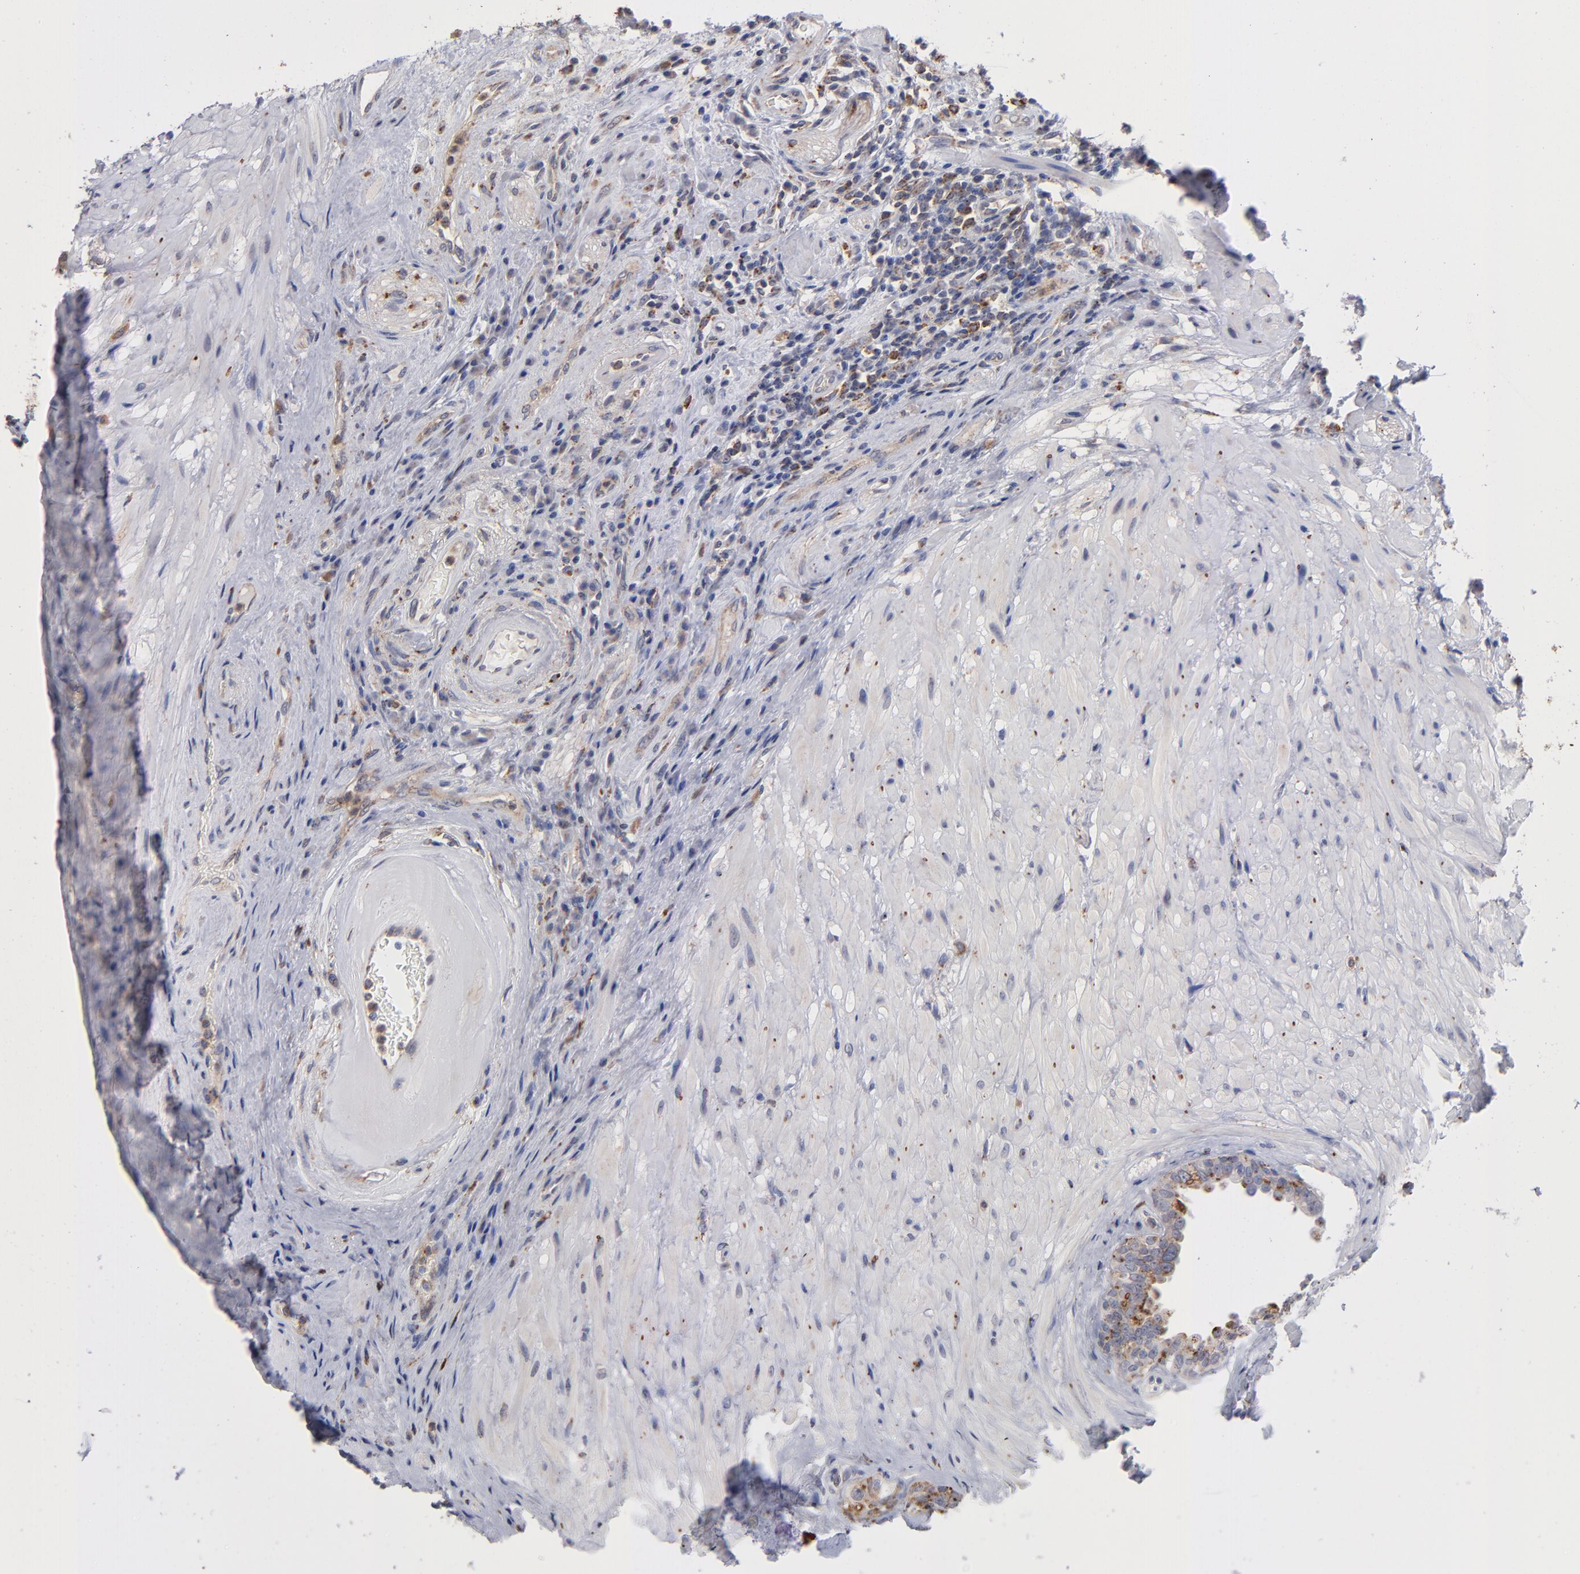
{"staining": {"intensity": "moderate", "quantity": ">75%", "location": "cytoplasmic/membranous"}, "tissue": "seminal vesicle", "cell_type": "Glandular cells", "image_type": "normal", "snomed": [{"axis": "morphology", "description": "Normal tissue, NOS"}, {"axis": "topography", "description": "Seminal veicle"}], "caption": "A high-resolution photomicrograph shows immunohistochemistry (IHC) staining of normal seminal vesicle, which exhibits moderate cytoplasmic/membranous positivity in about >75% of glandular cells. The staining is performed using DAB brown chromogen to label protein expression. The nuclei are counter-stained blue using hematoxylin.", "gene": "RRAGA", "patient": {"sex": "male", "age": 61}}